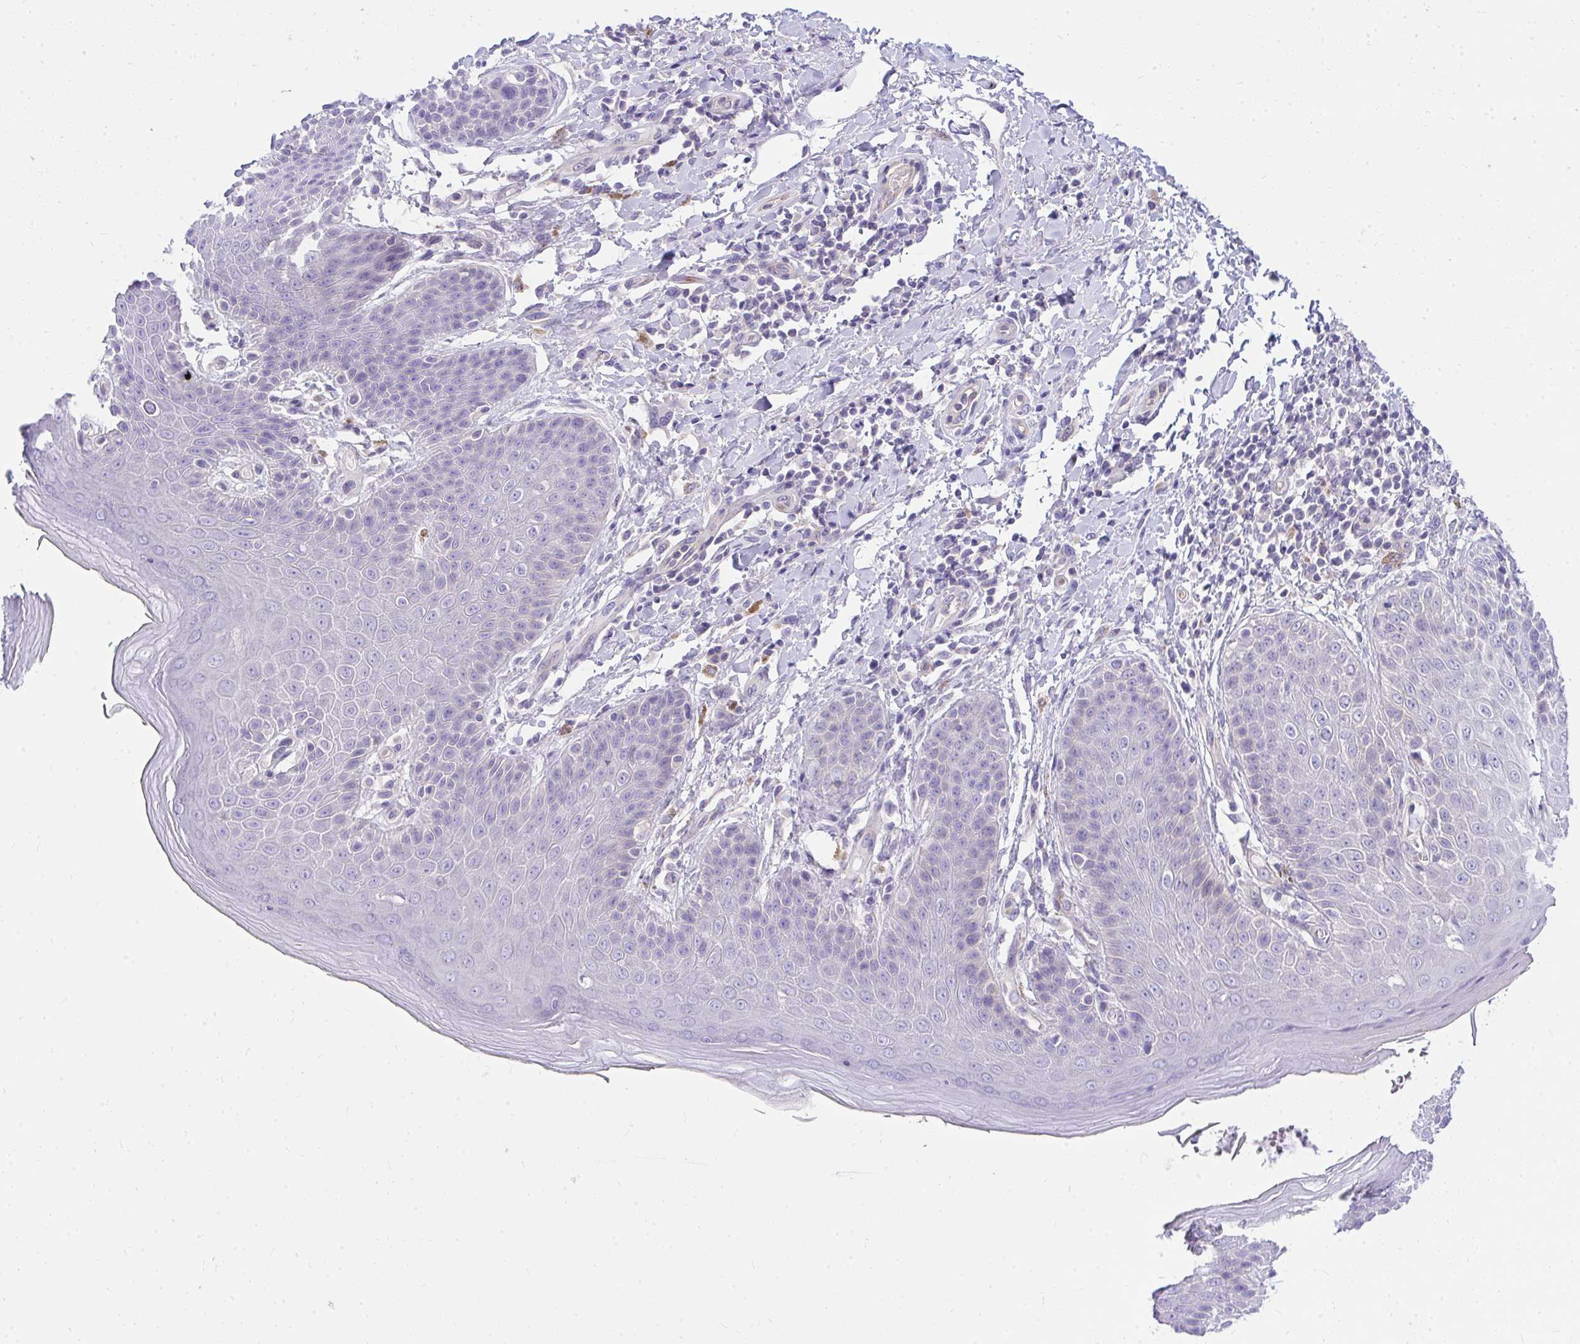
{"staining": {"intensity": "negative", "quantity": "none", "location": "none"}, "tissue": "skin", "cell_type": "Epidermal cells", "image_type": "normal", "snomed": [{"axis": "morphology", "description": "Normal tissue, NOS"}, {"axis": "topography", "description": "Peripheral nerve tissue"}], "caption": "IHC image of normal skin: skin stained with DAB (3,3'-diaminobenzidine) reveals no significant protein positivity in epidermal cells. (Brightfield microscopy of DAB (3,3'-diaminobenzidine) immunohistochemistry at high magnification).", "gene": "LRRC36", "patient": {"sex": "male", "age": 51}}